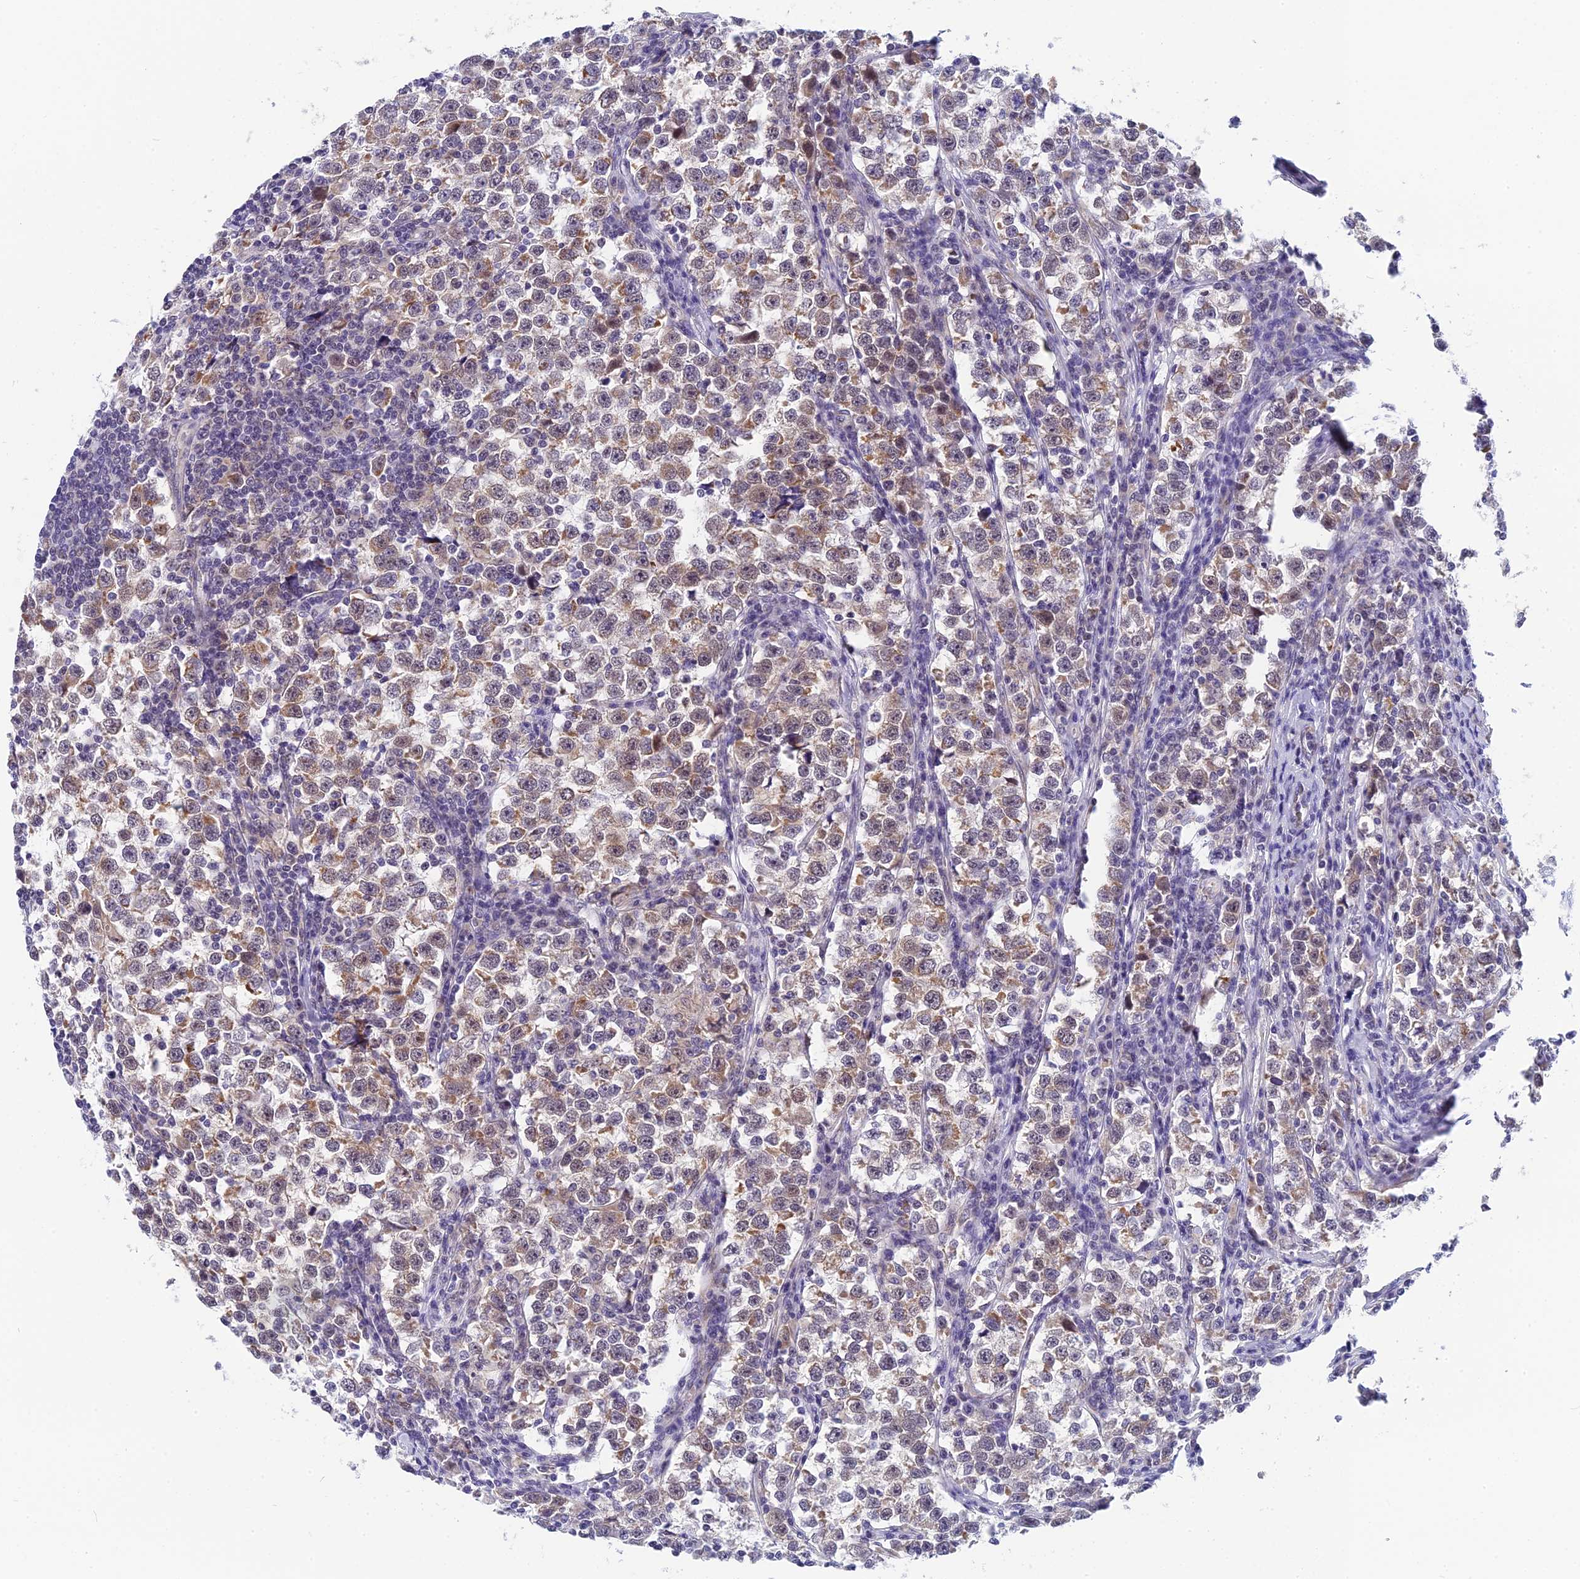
{"staining": {"intensity": "moderate", "quantity": "25%-75%", "location": "cytoplasmic/membranous"}, "tissue": "testis cancer", "cell_type": "Tumor cells", "image_type": "cancer", "snomed": [{"axis": "morphology", "description": "Normal tissue, NOS"}, {"axis": "morphology", "description": "Seminoma, NOS"}, {"axis": "topography", "description": "Testis"}], "caption": "Testis seminoma was stained to show a protein in brown. There is medium levels of moderate cytoplasmic/membranous expression in about 25%-75% of tumor cells.", "gene": "CMC1", "patient": {"sex": "male", "age": 43}}